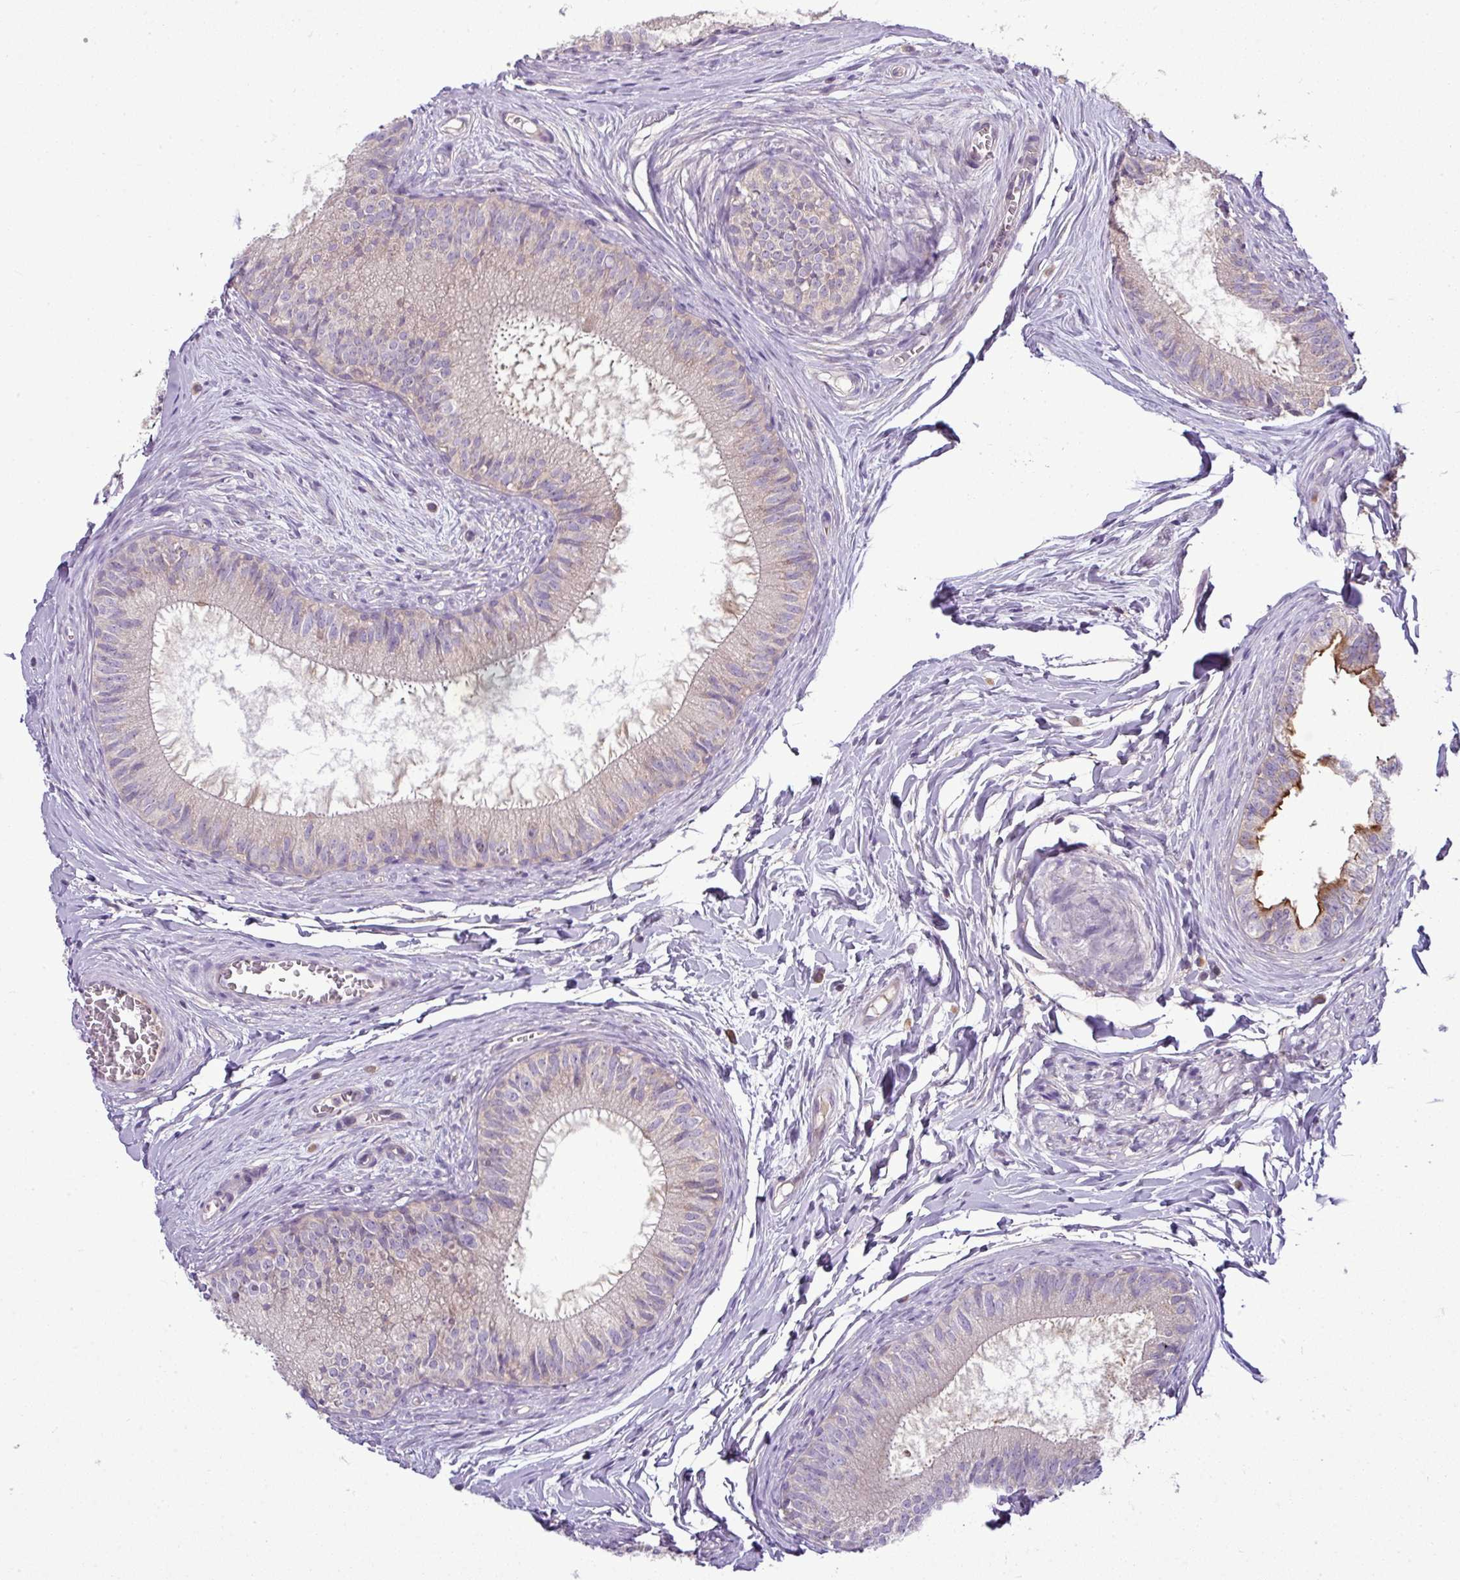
{"staining": {"intensity": "moderate", "quantity": "25%-75%", "location": "cytoplasmic/membranous"}, "tissue": "epididymis", "cell_type": "Glandular cells", "image_type": "normal", "snomed": [{"axis": "morphology", "description": "Normal tissue, NOS"}, {"axis": "topography", "description": "Epididymis"}], "caption": "Immunohistochemistry (IHC) of unremarkable epididymis reveals medium levels of moderate cytoplasmic/membranous positivity in about 25%-75% of glandular cells.", "gene": "STAT5A", "patient": {"sex": "male", "age": 25}}